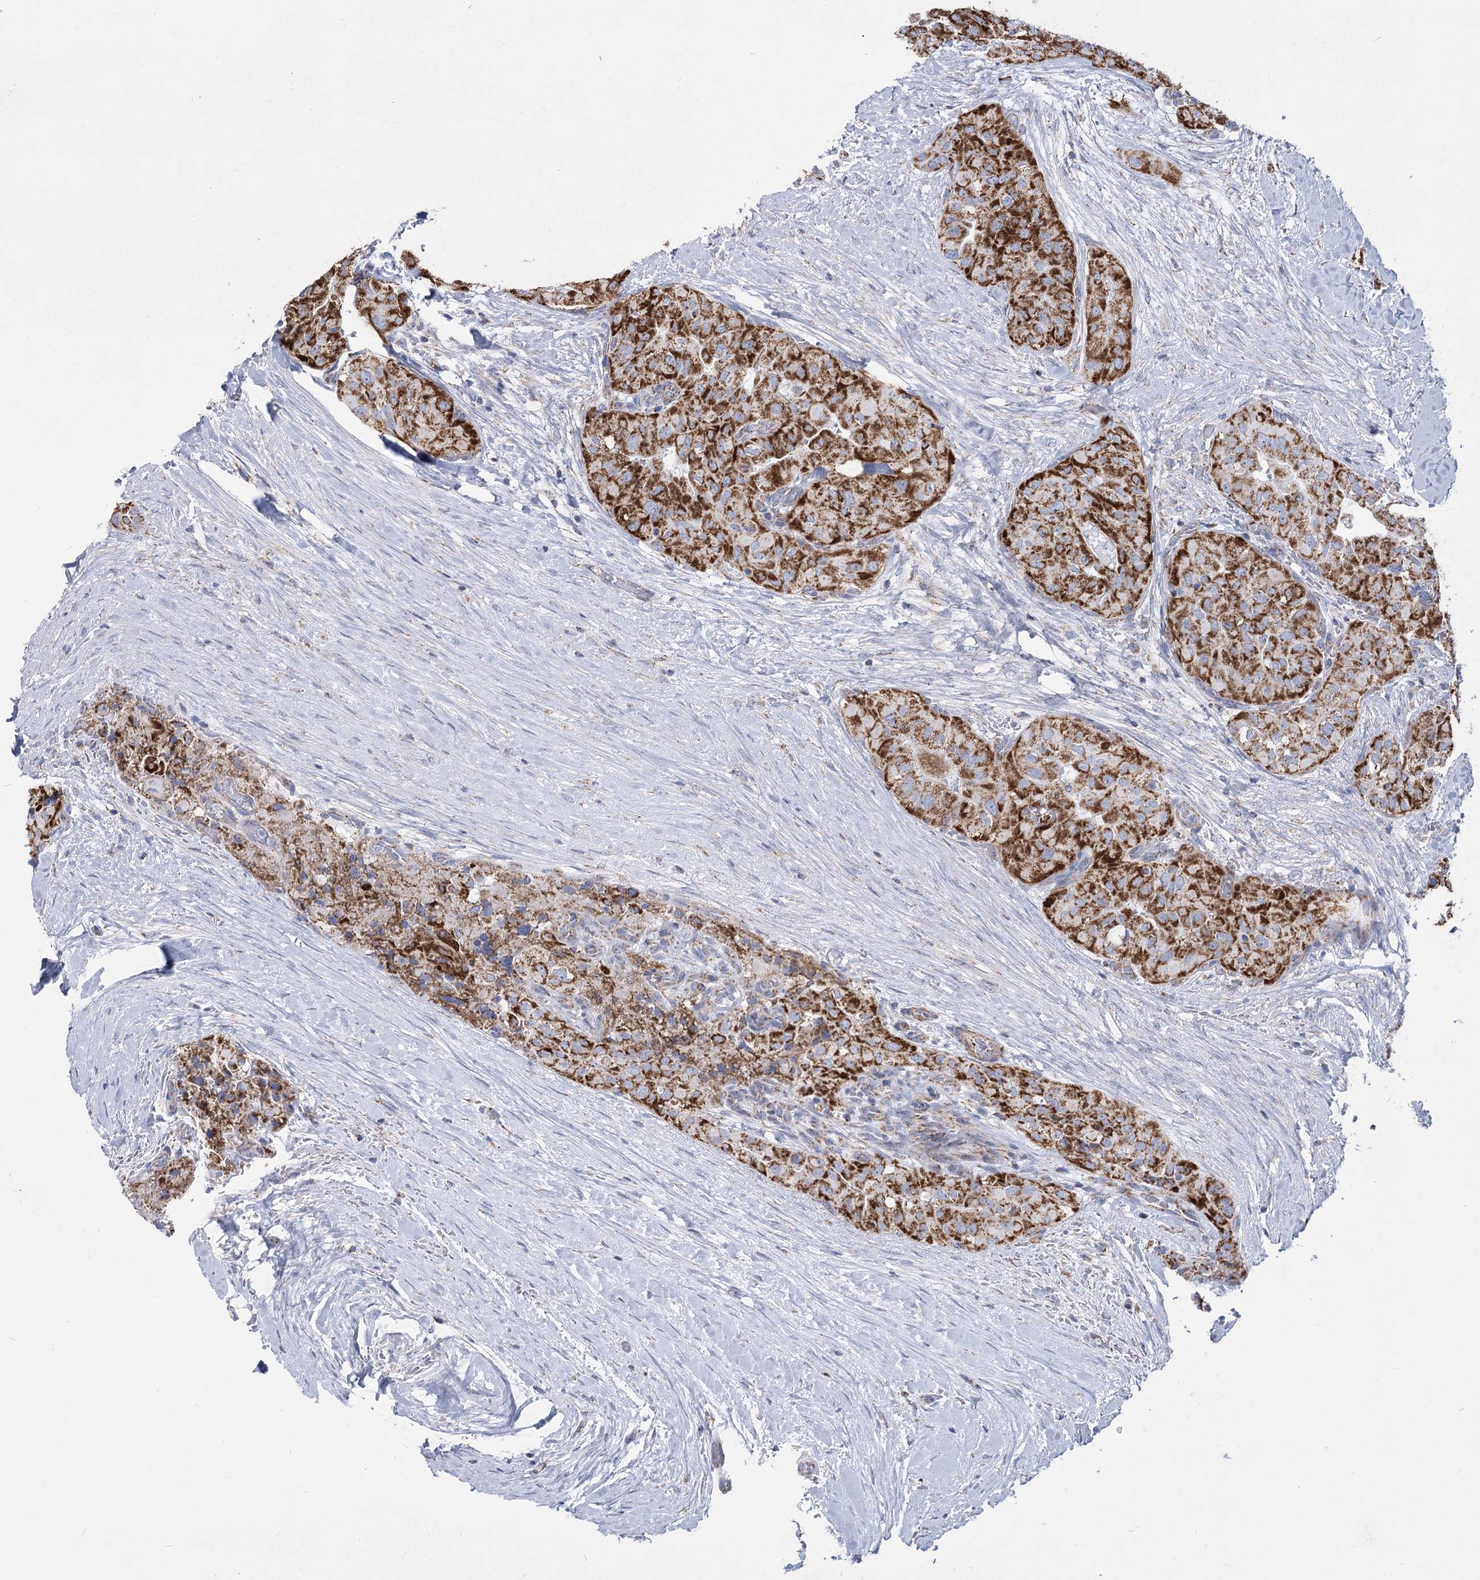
{"staining": {"intensity": "strong", "quantity": ">75%", "location": "cytoplasmic/membranous"}, "tissue": "thyroid cancer", "cell_type": "Tumor cells", "image_type": "cancer", "snomed": [{"axis": "morphology", "description": "Papillary adenocarcinoma, NOS"}, {"axis": "topography", "description": "Thyroid gland"}], "caption": "Immunohistochemistry (DAB (3,3'-diaminobenzidine)) staining of human thyroid cancer demonstrates strong cytoplasmic/membranous protein expression in about >75% of tumor cells.", "gene": "PDHB", "patient": {"sex": "female", "age": 59}}